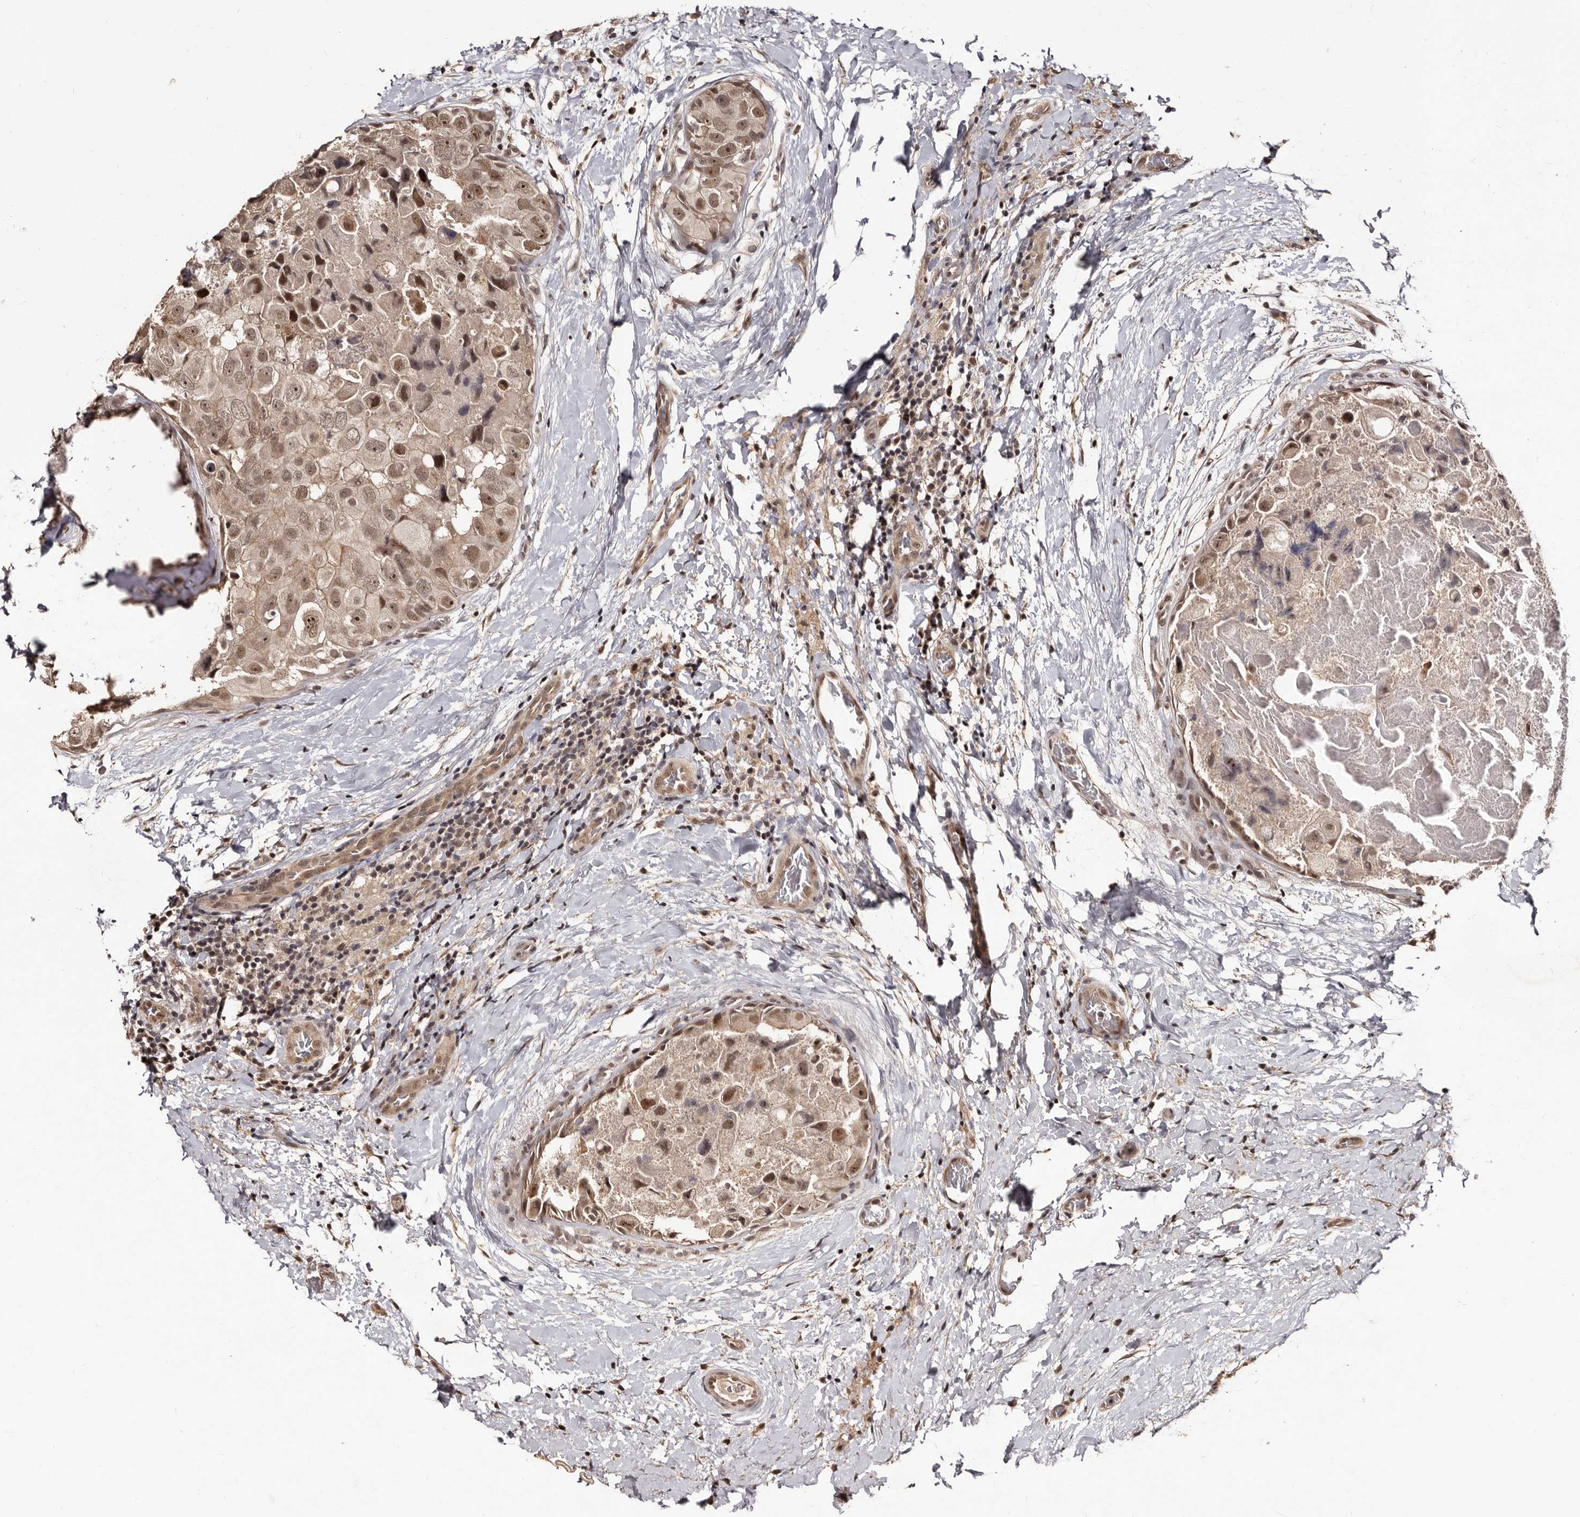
{"staining": {"intensity": "moderate", "quantity": "25%-75%", "location": "cytoplasmic/membranous,nuclear"}, "tissue": "breast cancer", "cell_type": "Tumor cells", "image_type": "cancer", "snomed": [{"axis": "morphology", "description": "Duct carcinoma"}, {"axis": "topography", "description": "Breast"}], "caption": "Brown immunohistochemical staining in infiltrating ductal carcinoma (breast) shows moderate cytoplasmic/membranous and nuclear staining in approximately 25%-75% of tumor cells.", "gene": "TBC1D22B", "patient": {"sex": "female", "age": 62}}